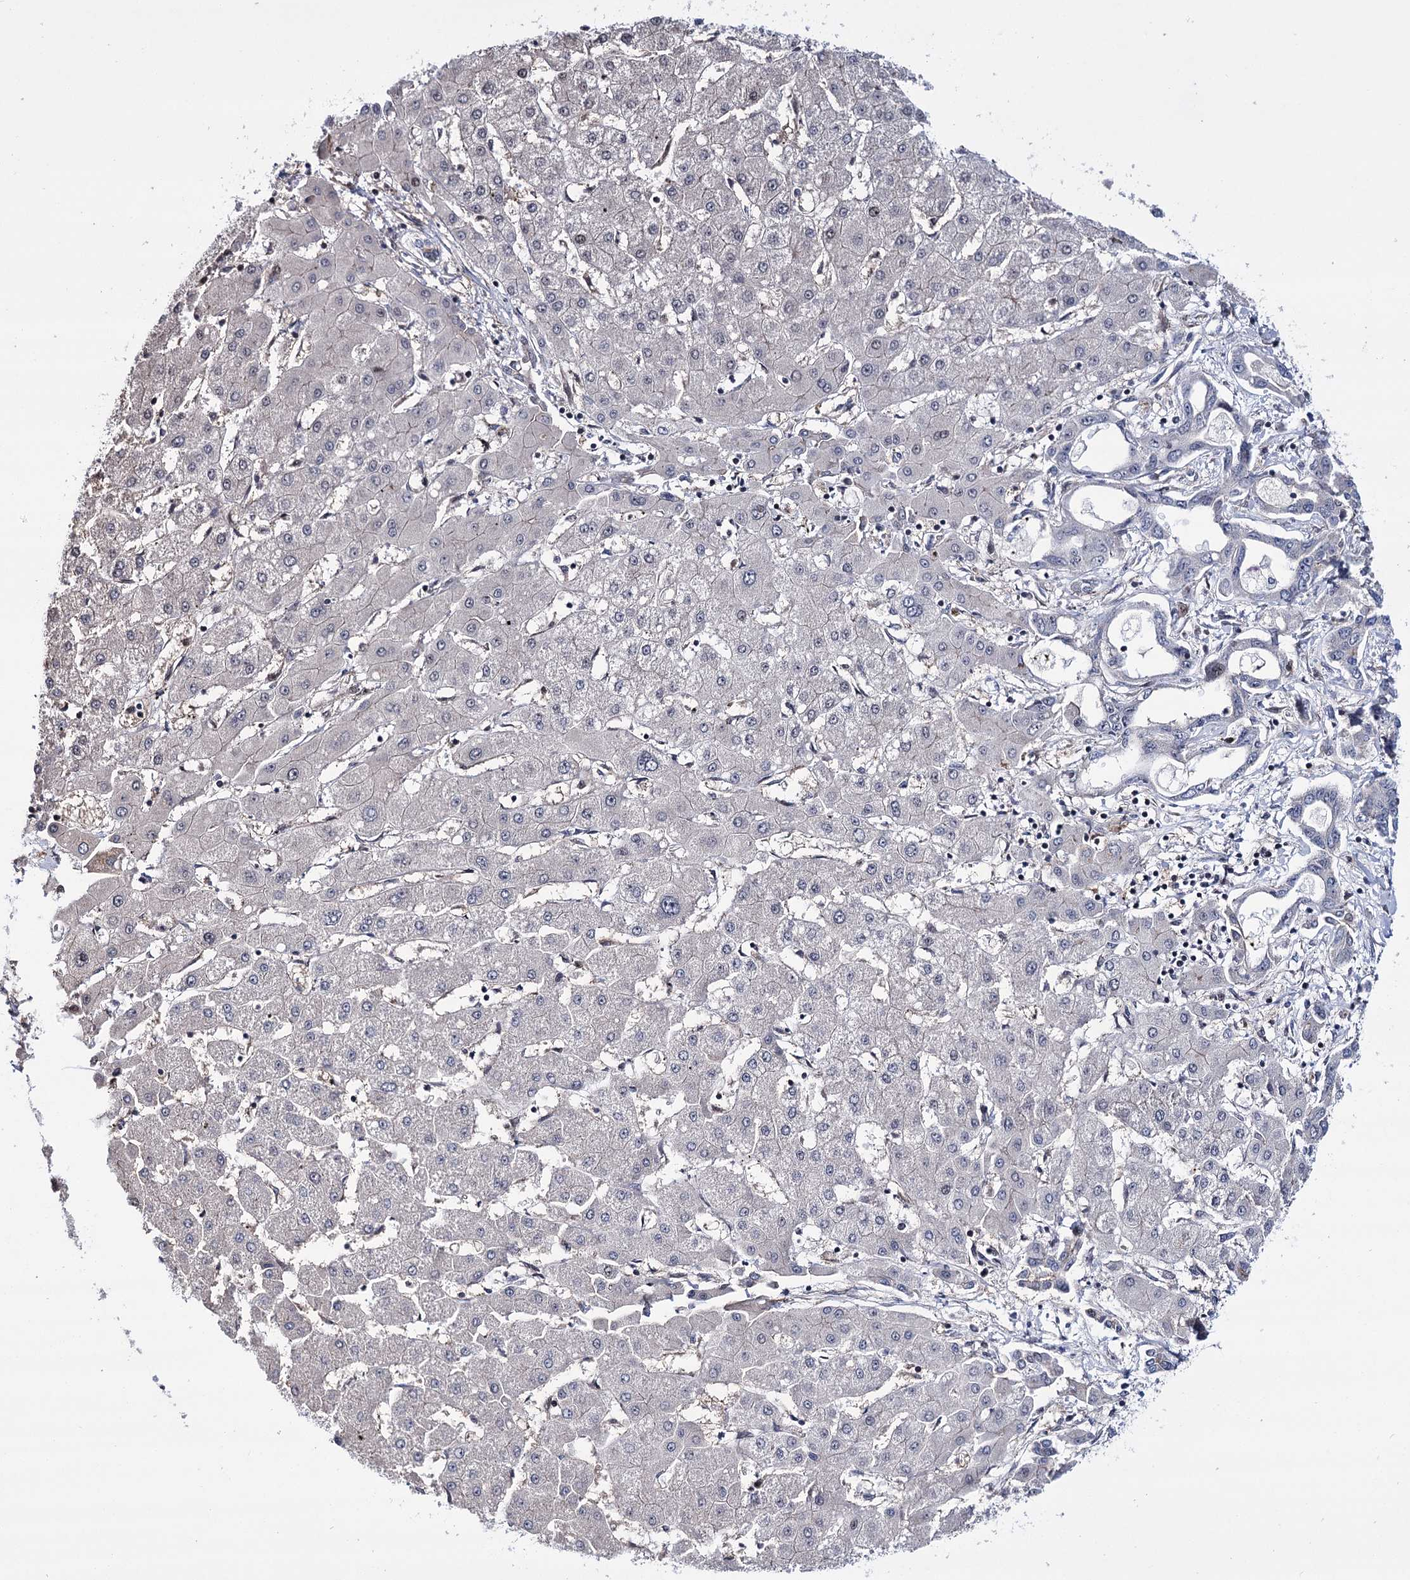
{"staining": {"intensity": "negative", "quantity": "none", "location": "none"}, "tissue": "liver cancer", "cell_type": "Tumor cells", "image_type": "cancer", "snomed": [{"axis": "morphology", "description": "Cholangiocarcinoma"}, {"axis": "topography", "description": "Liver"}], "caption": "Liver cancer (cholangiocarcinoma) stained for a protein using IHC exhibits no expression tumor cells.", "gene": "CHMP7", "patient": {"sex": "male", "age": 59}}